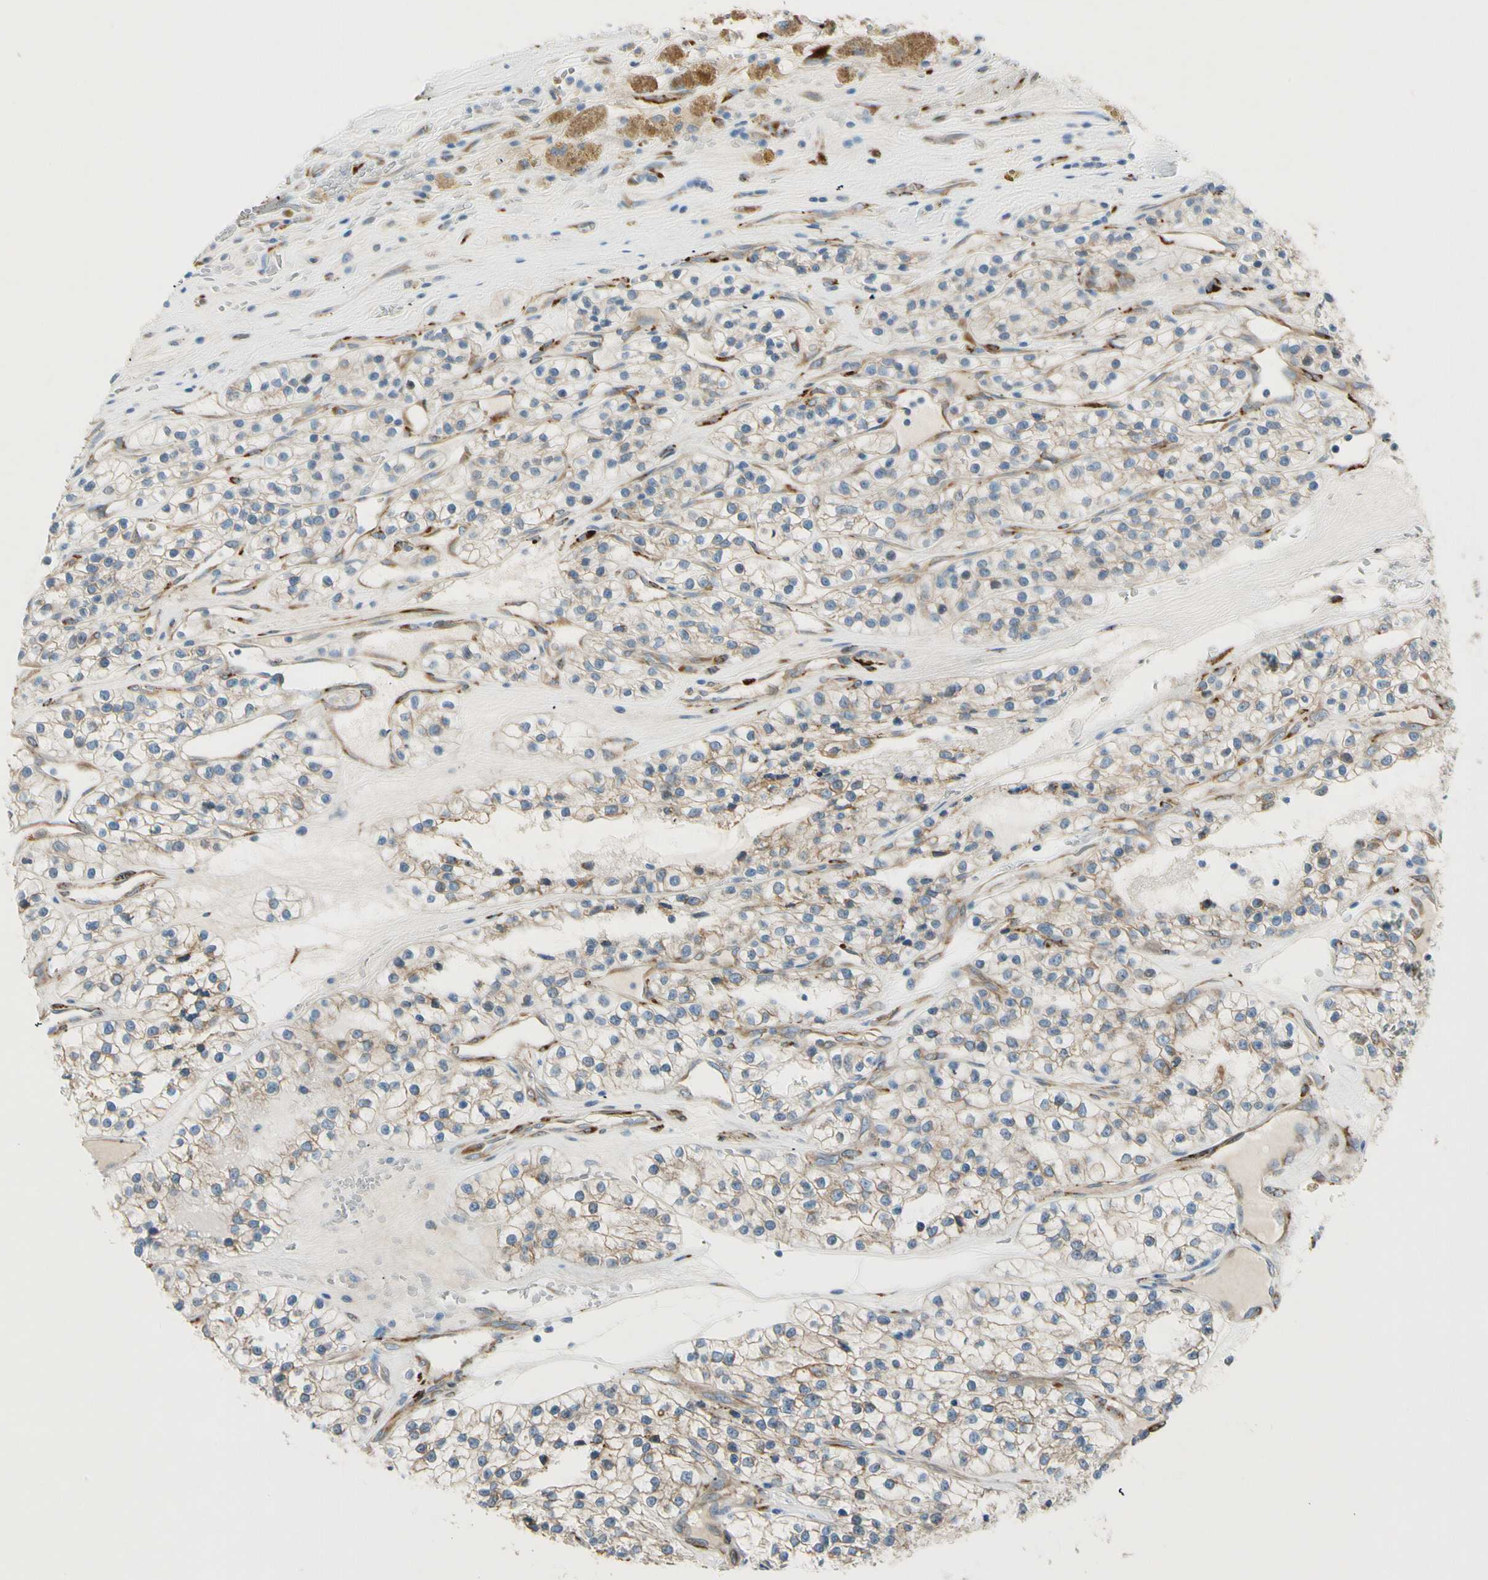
{"staining": {"intensity": "weak", "quantity": "25%-75%", "location": "cytoplasmic/membranous"}, "tissue": "renal cancer", "cell_type": "Tumor cells", "image_type": "cancer", "snomed": [{"axis": "morphology", "description": "Adenocarcinoma, NOS"}, {"axis": "topography", "description": "Kidney"}], "caption": "A low amount of weak cytoplasmic/membranous positivity is identified in about 25%-75% of tumor cells in renal cancer tissue.", "gene": "FKBP7", "patient": {"sex": "female", "age": 57}}